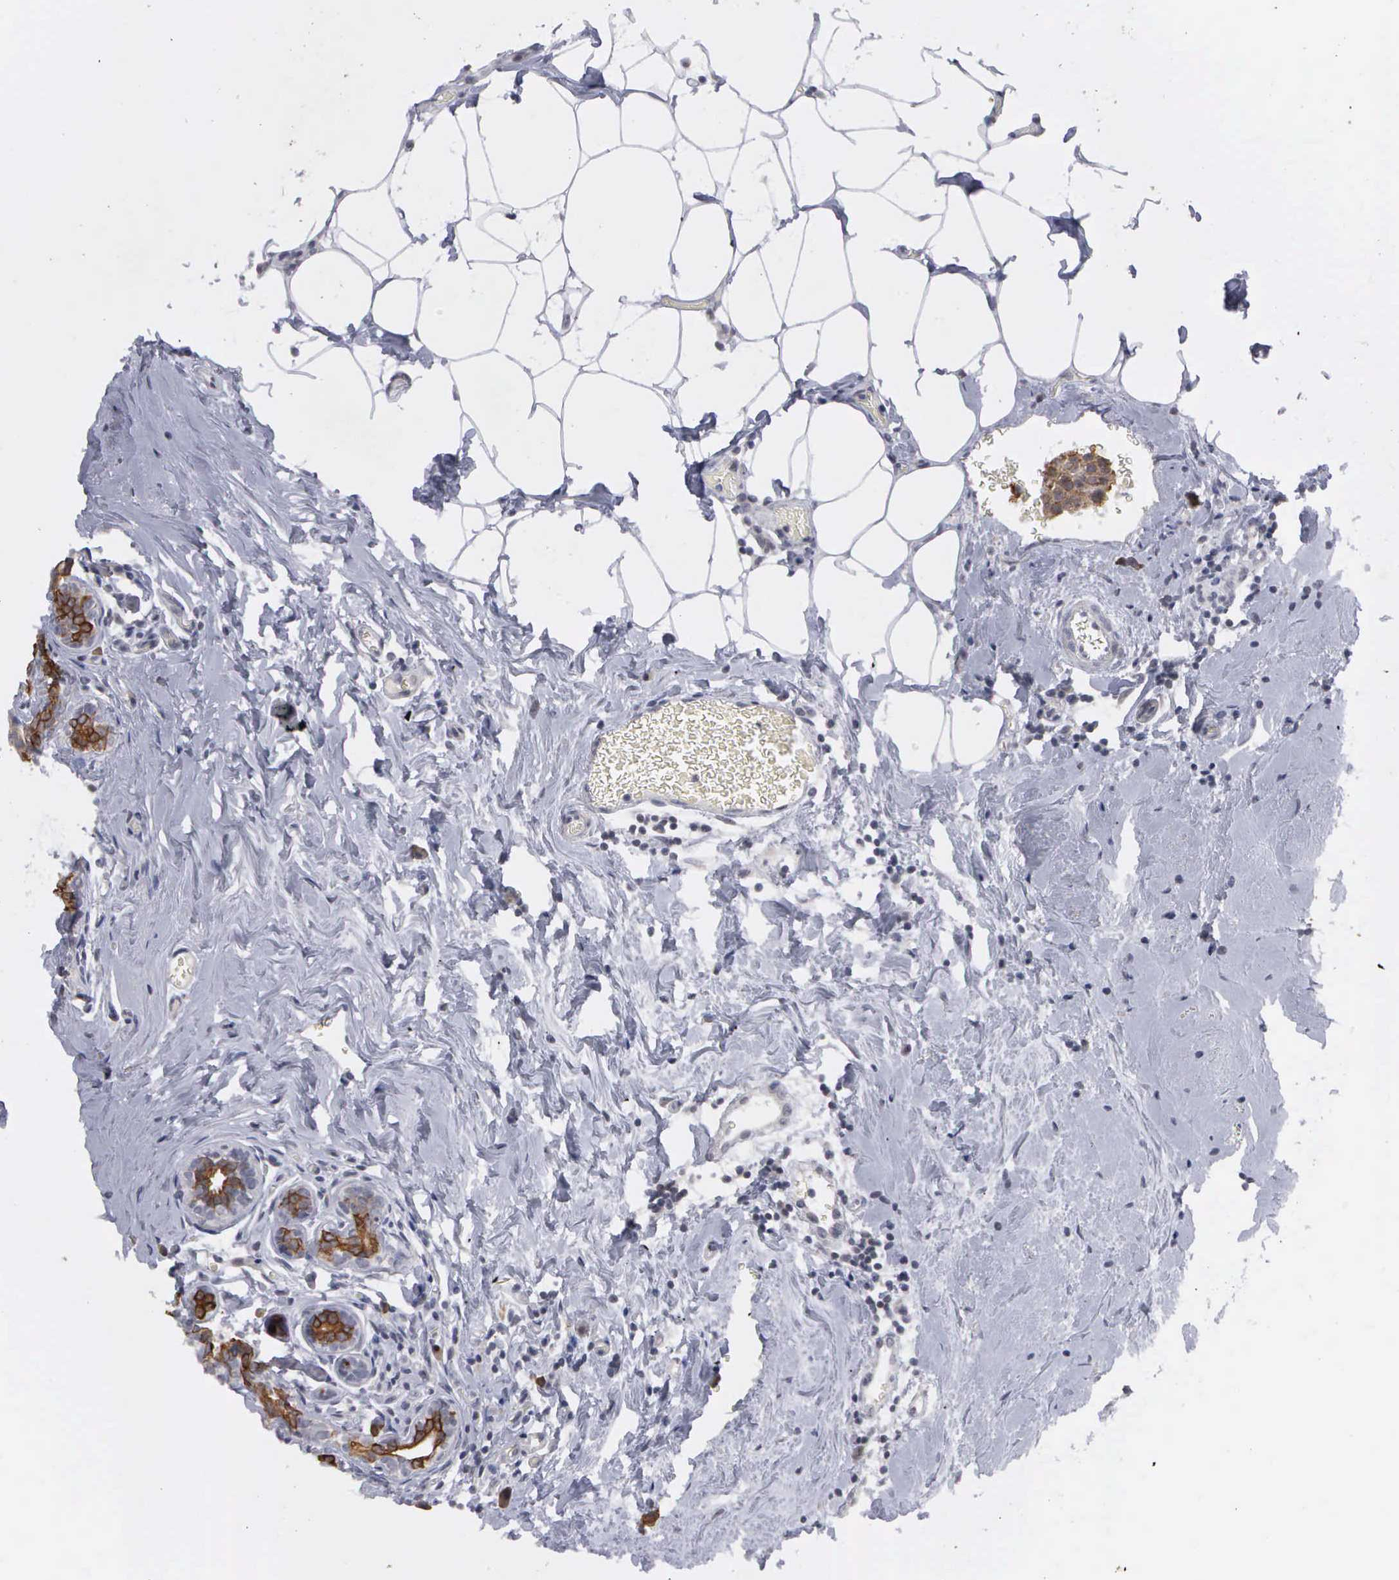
{"staining": {"intensity": "moderate", "quantity": "25%-75%", "location": "cytoplasmic/membranous"}, "tissue": "breast cancer", "cell_type": "Tumor cells", "image_type": "cancer", "snomed": [{"axis": "morphology", "description": "Duct carcinoma"}, {"axis": "topography", "description": "Breast"}], "caption": "Immunohistochemical staining of human intraductal carcinoma (breast) reveals medium levels of moderate cytoplasmic/membranous protein staining in about 25%-75% of tumor cells.", "gene": "WDR89", "patient": {"sex": "female", "age": 45}}